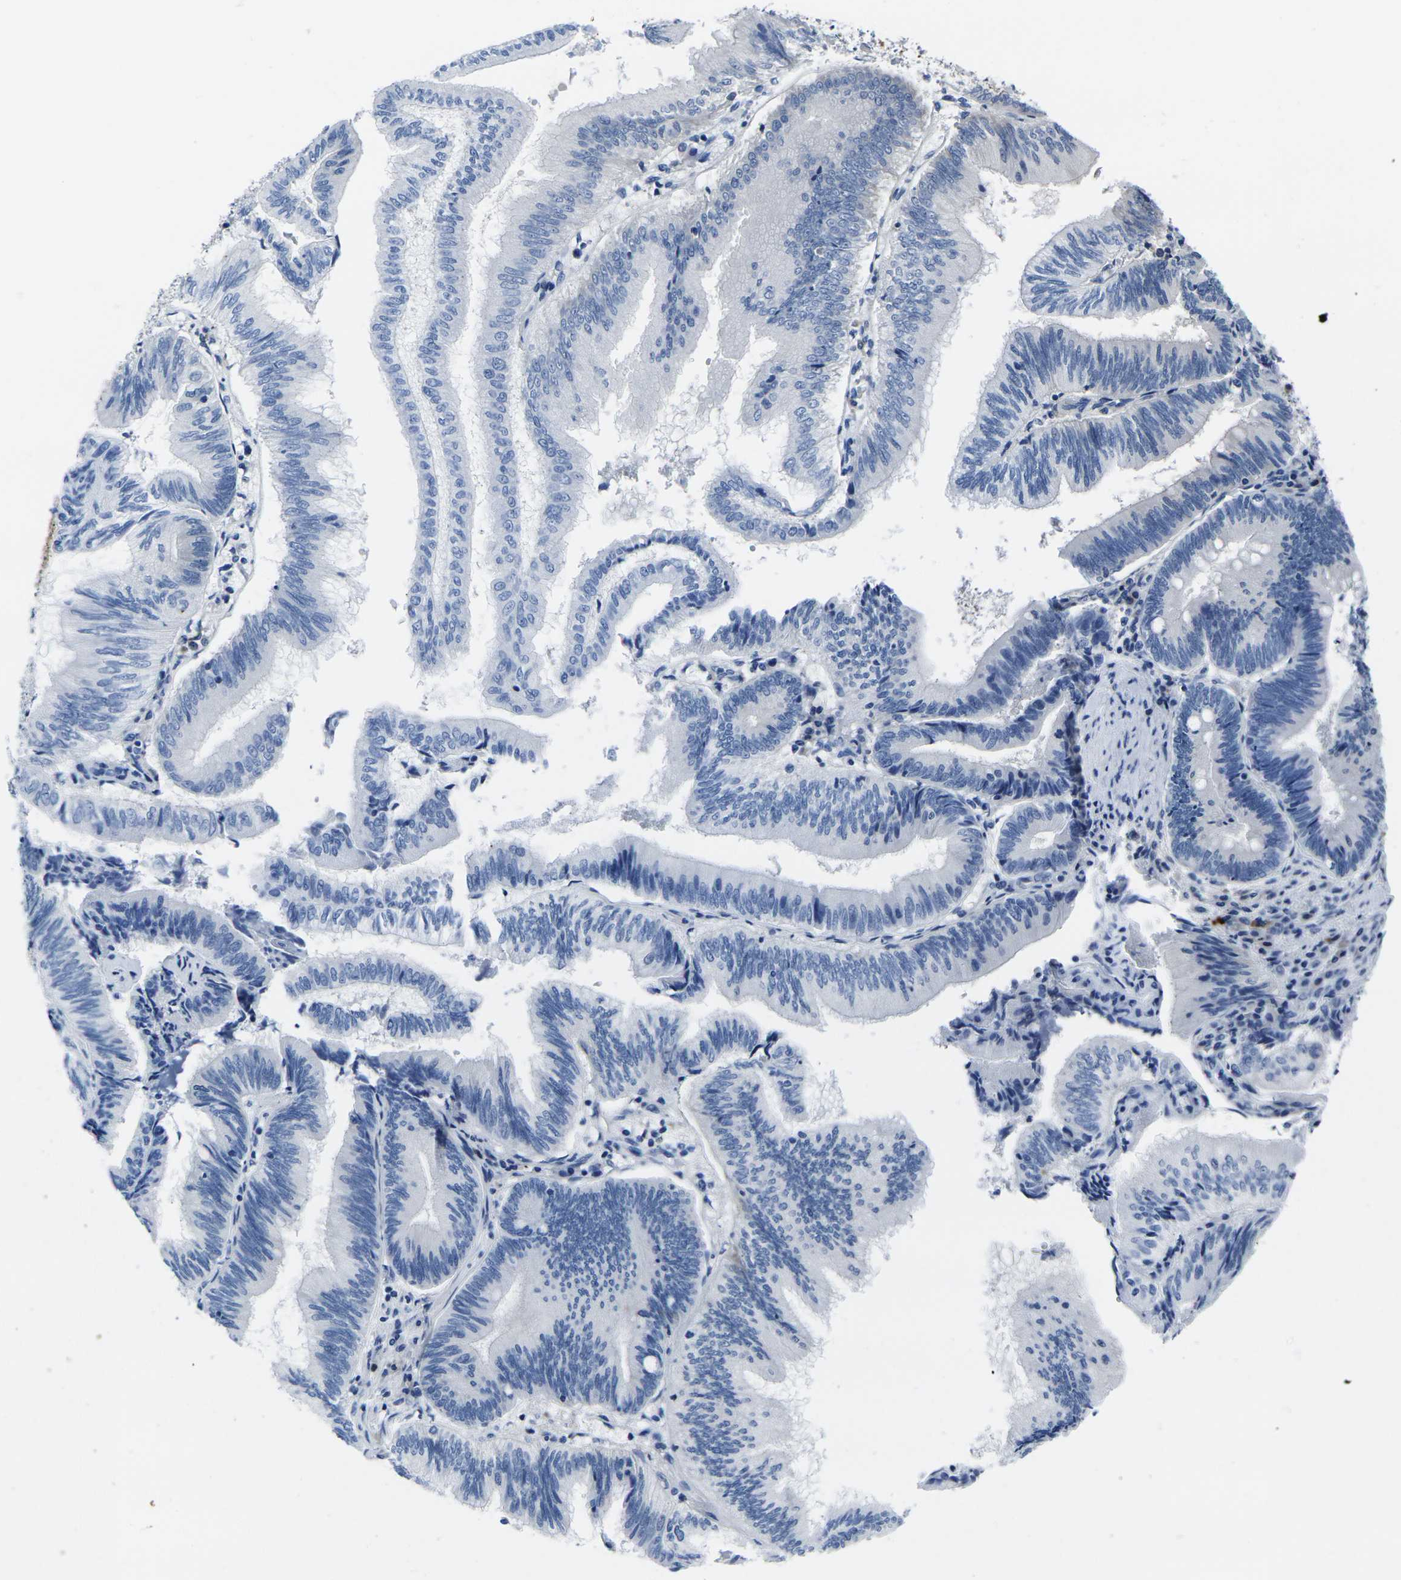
{"staining": {"intensity": "negative", "quantity": "none", "location": "none"}, "tissue": "pancreatic cancer", "cell_type": "Tumor cells", "image_type": "cancer", "snomed": [{"axis": "morphology", "description": "Adenocarcinoma, NOS"}, {"axis": "topography", "description": "Pancreas"}], "caption": "Tumor cells are negative for protein expression in human pancreatic adenocarcinoma.", "gene": "EIF4A1", "patient": {"sex": "male", "age": 82}}